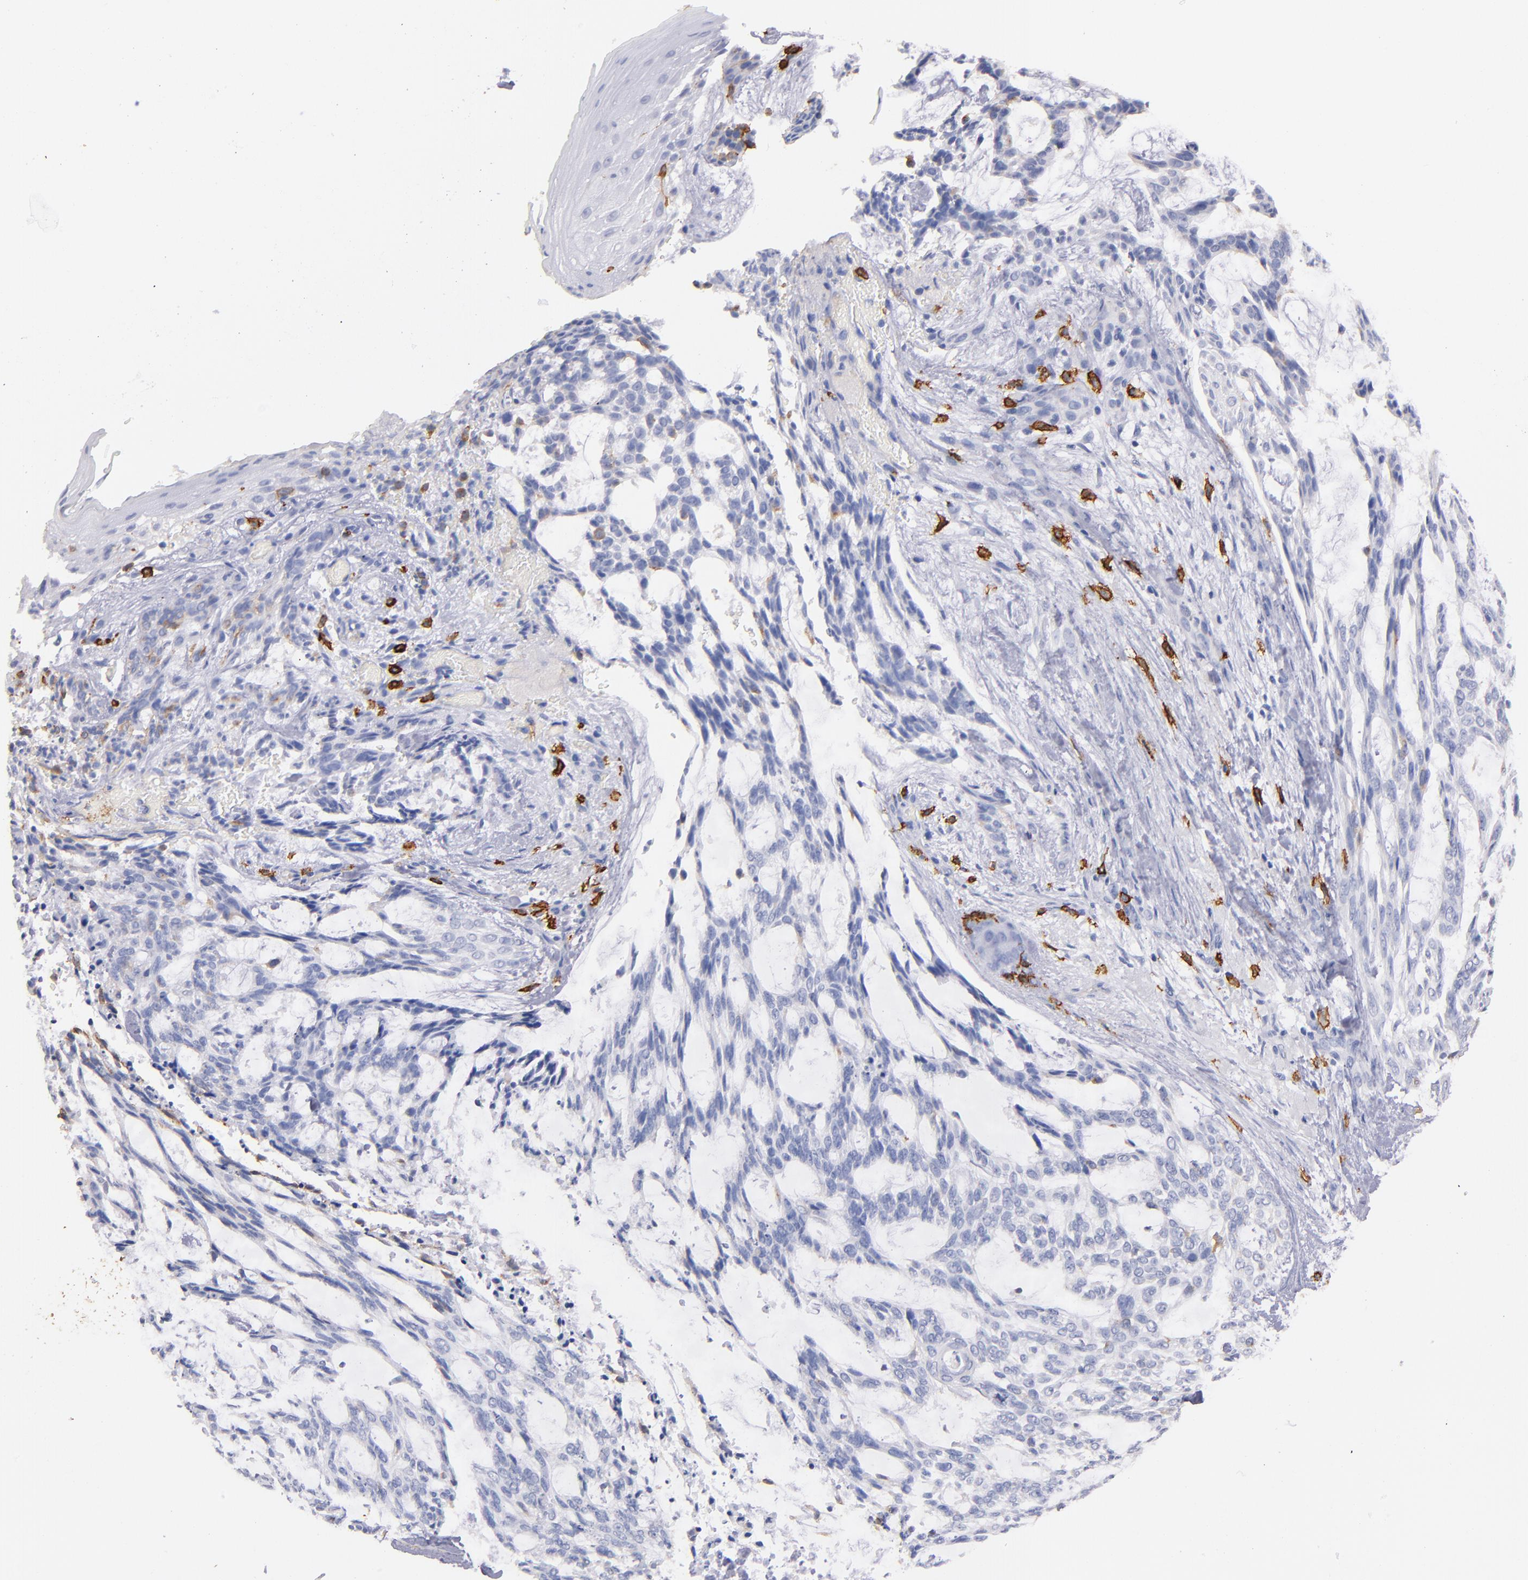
{"staining": {"intensity": "negative", "quantity": "none", "location": "none"}, "tissue": "skin cancer", "cell_type": "Tumor cells", "image_type": "cancer", "snomed": [{"axis": "morphology", "description": "Normal tissue, NOS"}, {"axis": "morphology", "description": "Basal cell carcinoma"}, {"axis": "topography", "description": "Skin"}], "caption": "A high-resolution photomicrograph shows IHC staining of skin cancer, which demonstrates no significant staining in tumor cells.", "gene": "KIT", "patient": {"sex": "female", "age": 71}}